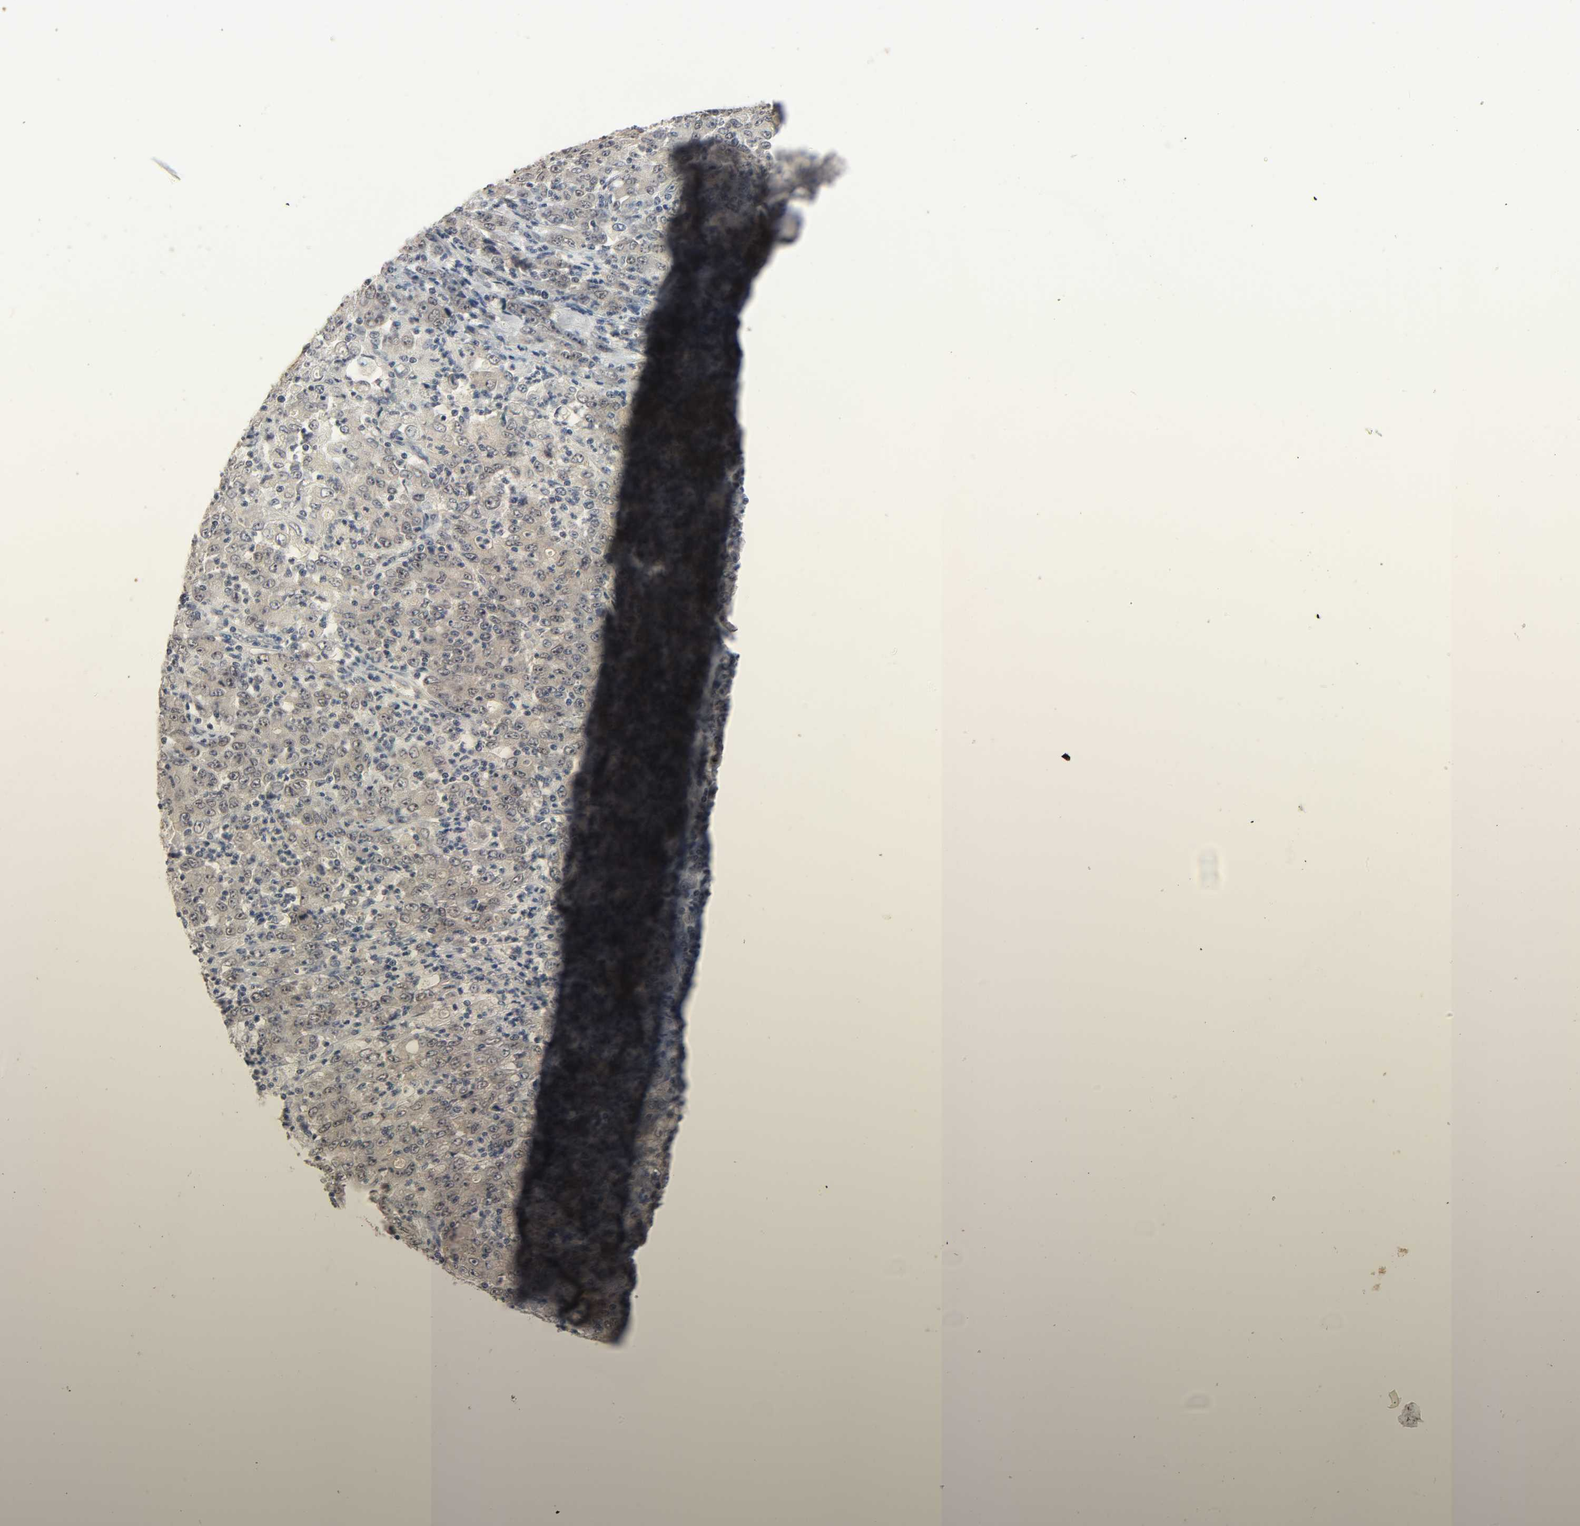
{"staining": {"intensity": "weak", "quantity": "25%-75%", "location": "cytoplasmic/membranous,nuclear"}, "tissue": "stomach cancer", "cell_type": "Tumor cells", "image_type": "cancer", "snomed": [{"axis": "morphology", "description": "Adenocarcinoma, NOS"}, {"axis": "topography", "description": "Stomach, lower"}], "caption": "DAB immunohistochemical staining of human stomach adenocarcinoma shows weak cytoplasmic/membranous and nuclear protein positivity in approximately 25%-75% of tumor cells.", "gene": "MAPKAPK5", "patient": {"sex": "female", "age": 71}}